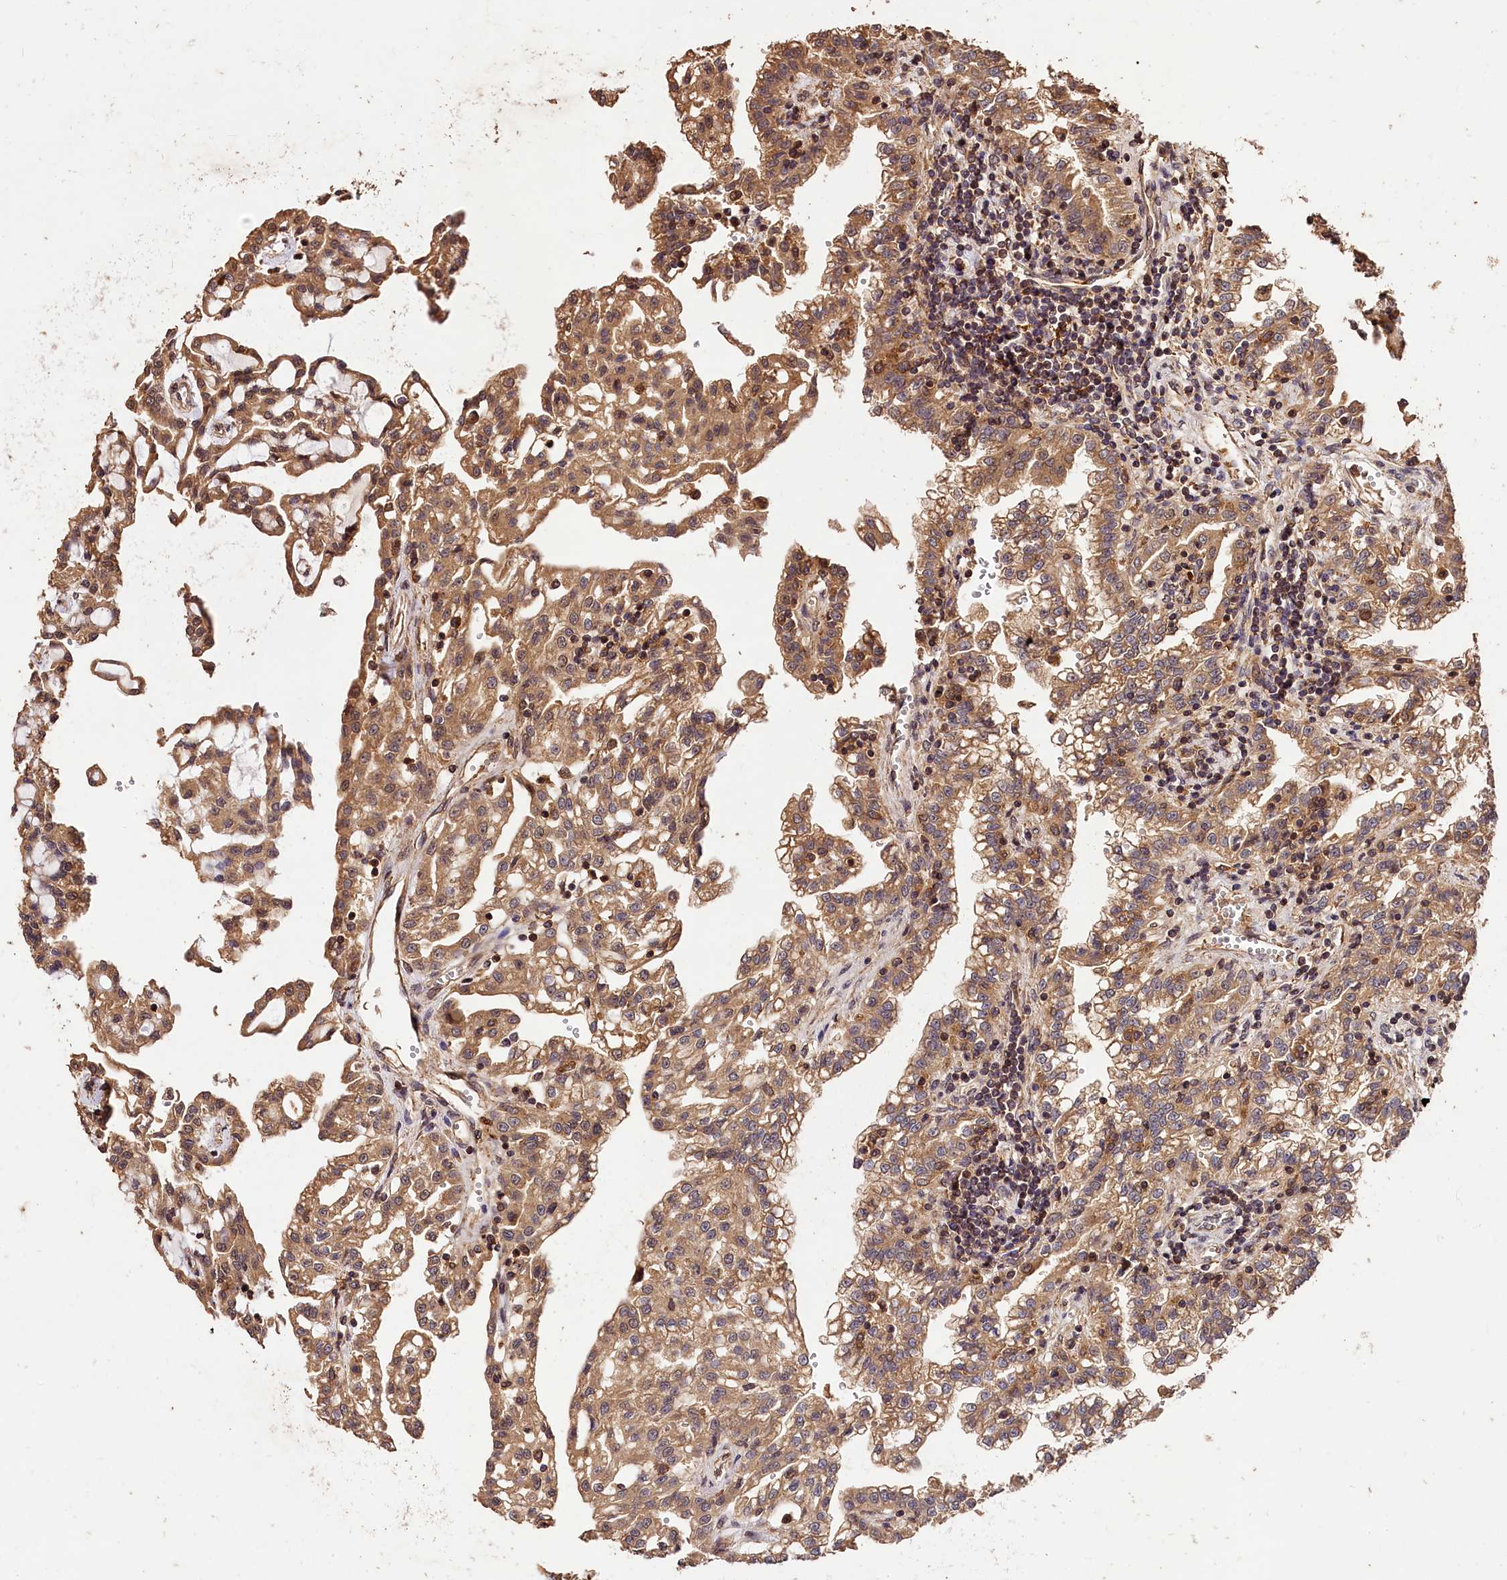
{"staining": {"intensity": "moderate", "quantity": ">75%", "location": "cytoplasmic/membranous"}, "tissue": "renal cancer", "cell_type": "Tumor cells", "image_type": "cancer", "snomed": [{"axis": "morphology", "description": "Adenocarcinoma, NOS"}, {"axis": "topography", "description": "Kidney"}], "caption": "A histopathology image of renal cancer stained for a protein shows moderate cytoplasmic/membranous brown staining in tumor cells. The staining was performed using DAB, with brown indicating positive protein expression. Nuclei are stained blue with hematoxylin.", "gene": "KPTN", "patient": {"sex": "male", "age": 63}}